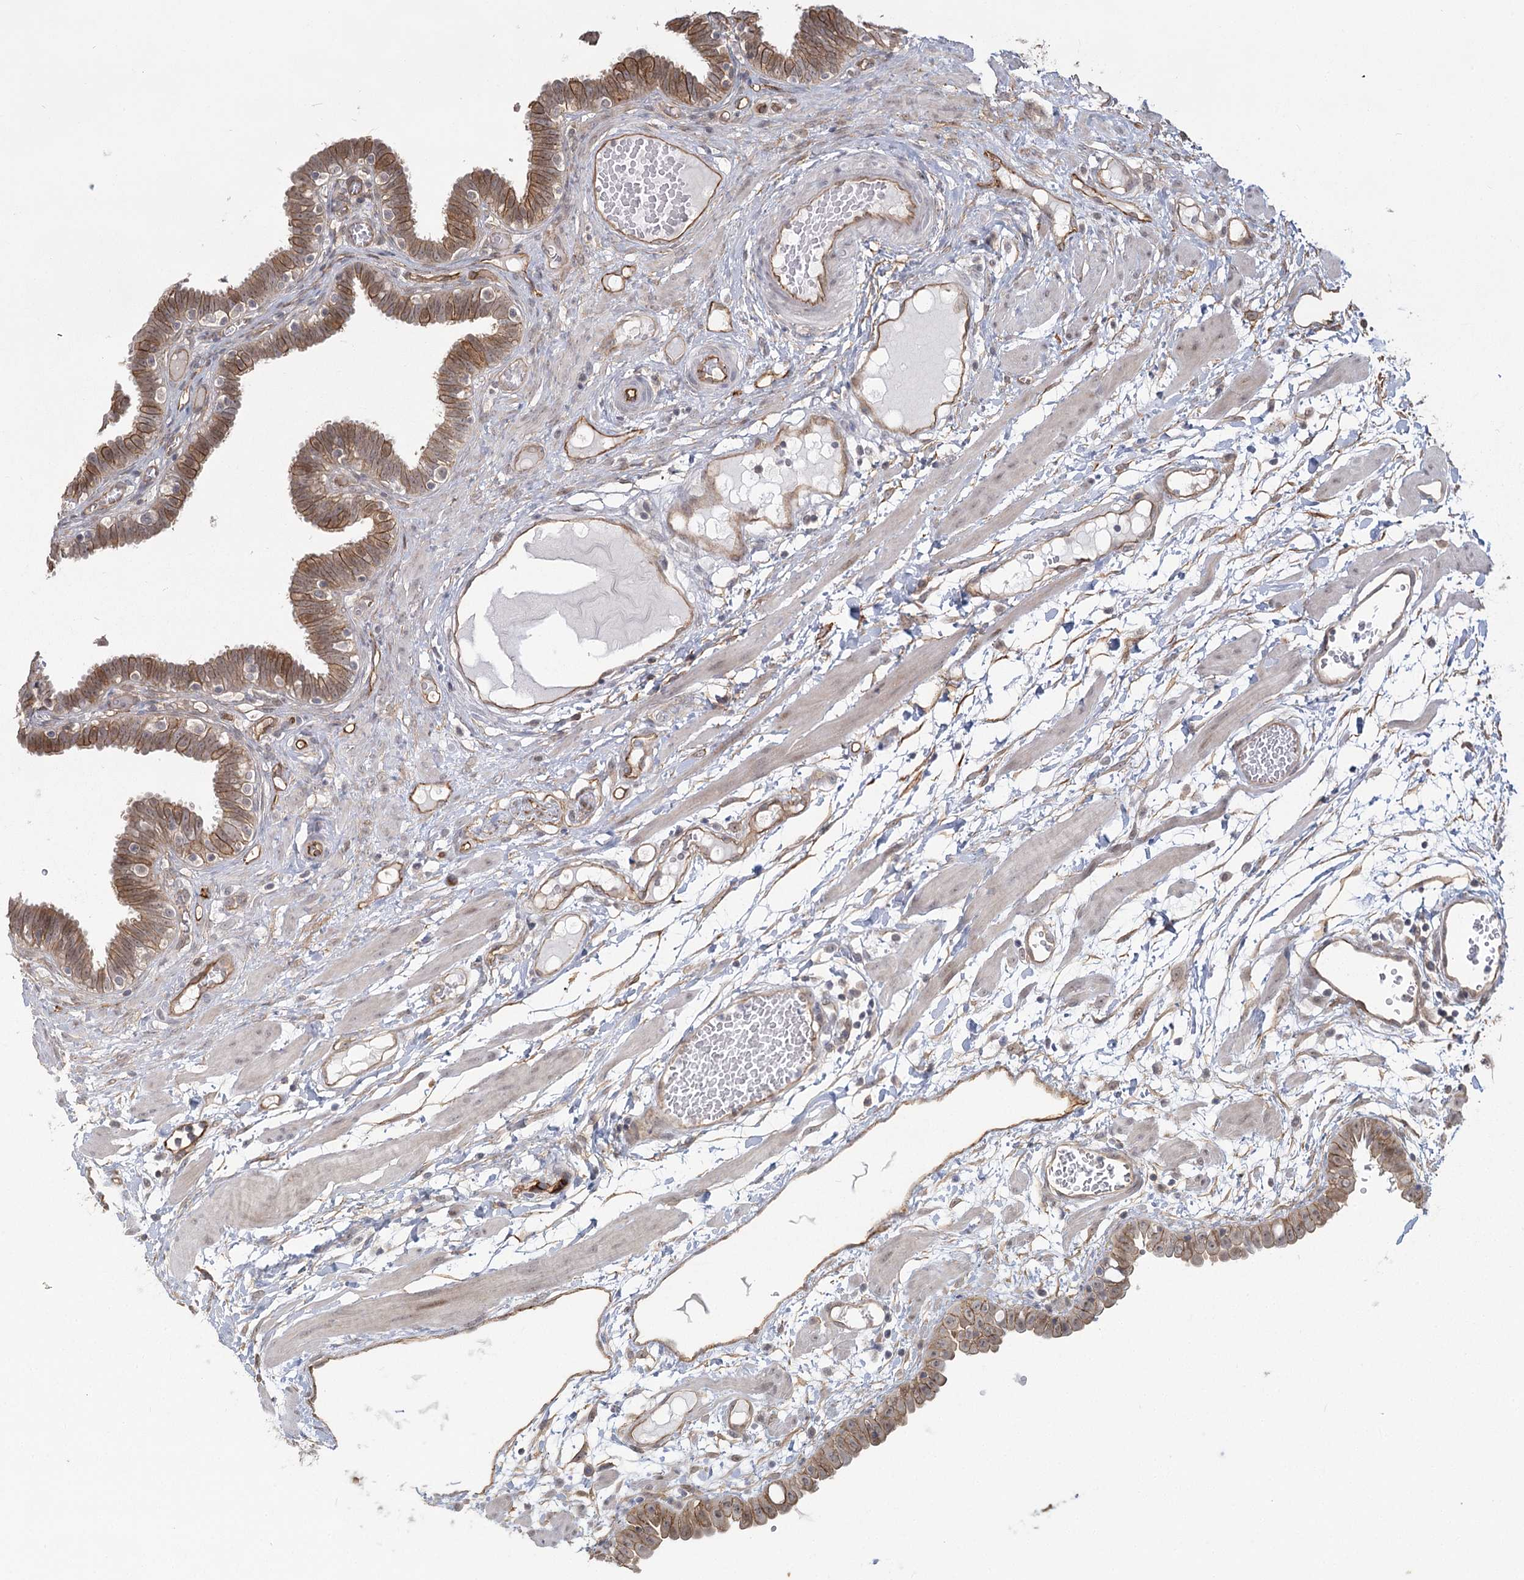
{"staining": {"intensity": "moderate", "quantity": ">75%", "location": "cytoplasmic/membranous"}, "tissue": "fallopian tube", "cell_type": "Glandular cells", "image_type": "normal", "snomed": [{"axis": "morphology", "description": "Normal tissue, NOS"}, {"axis": "topography", "description": "Fallopian tube"}, {"axis": "topography", "description": "Placenta"}], "caption": "Immunohistochemistry (DAB) staining of normal fallopian tube exhibits moderate cytoplasmic/membranous protein staining in approximately >75% of glandular cells.", "gene": "RPP14", "patient": {"sex": "female", "age": 32}}